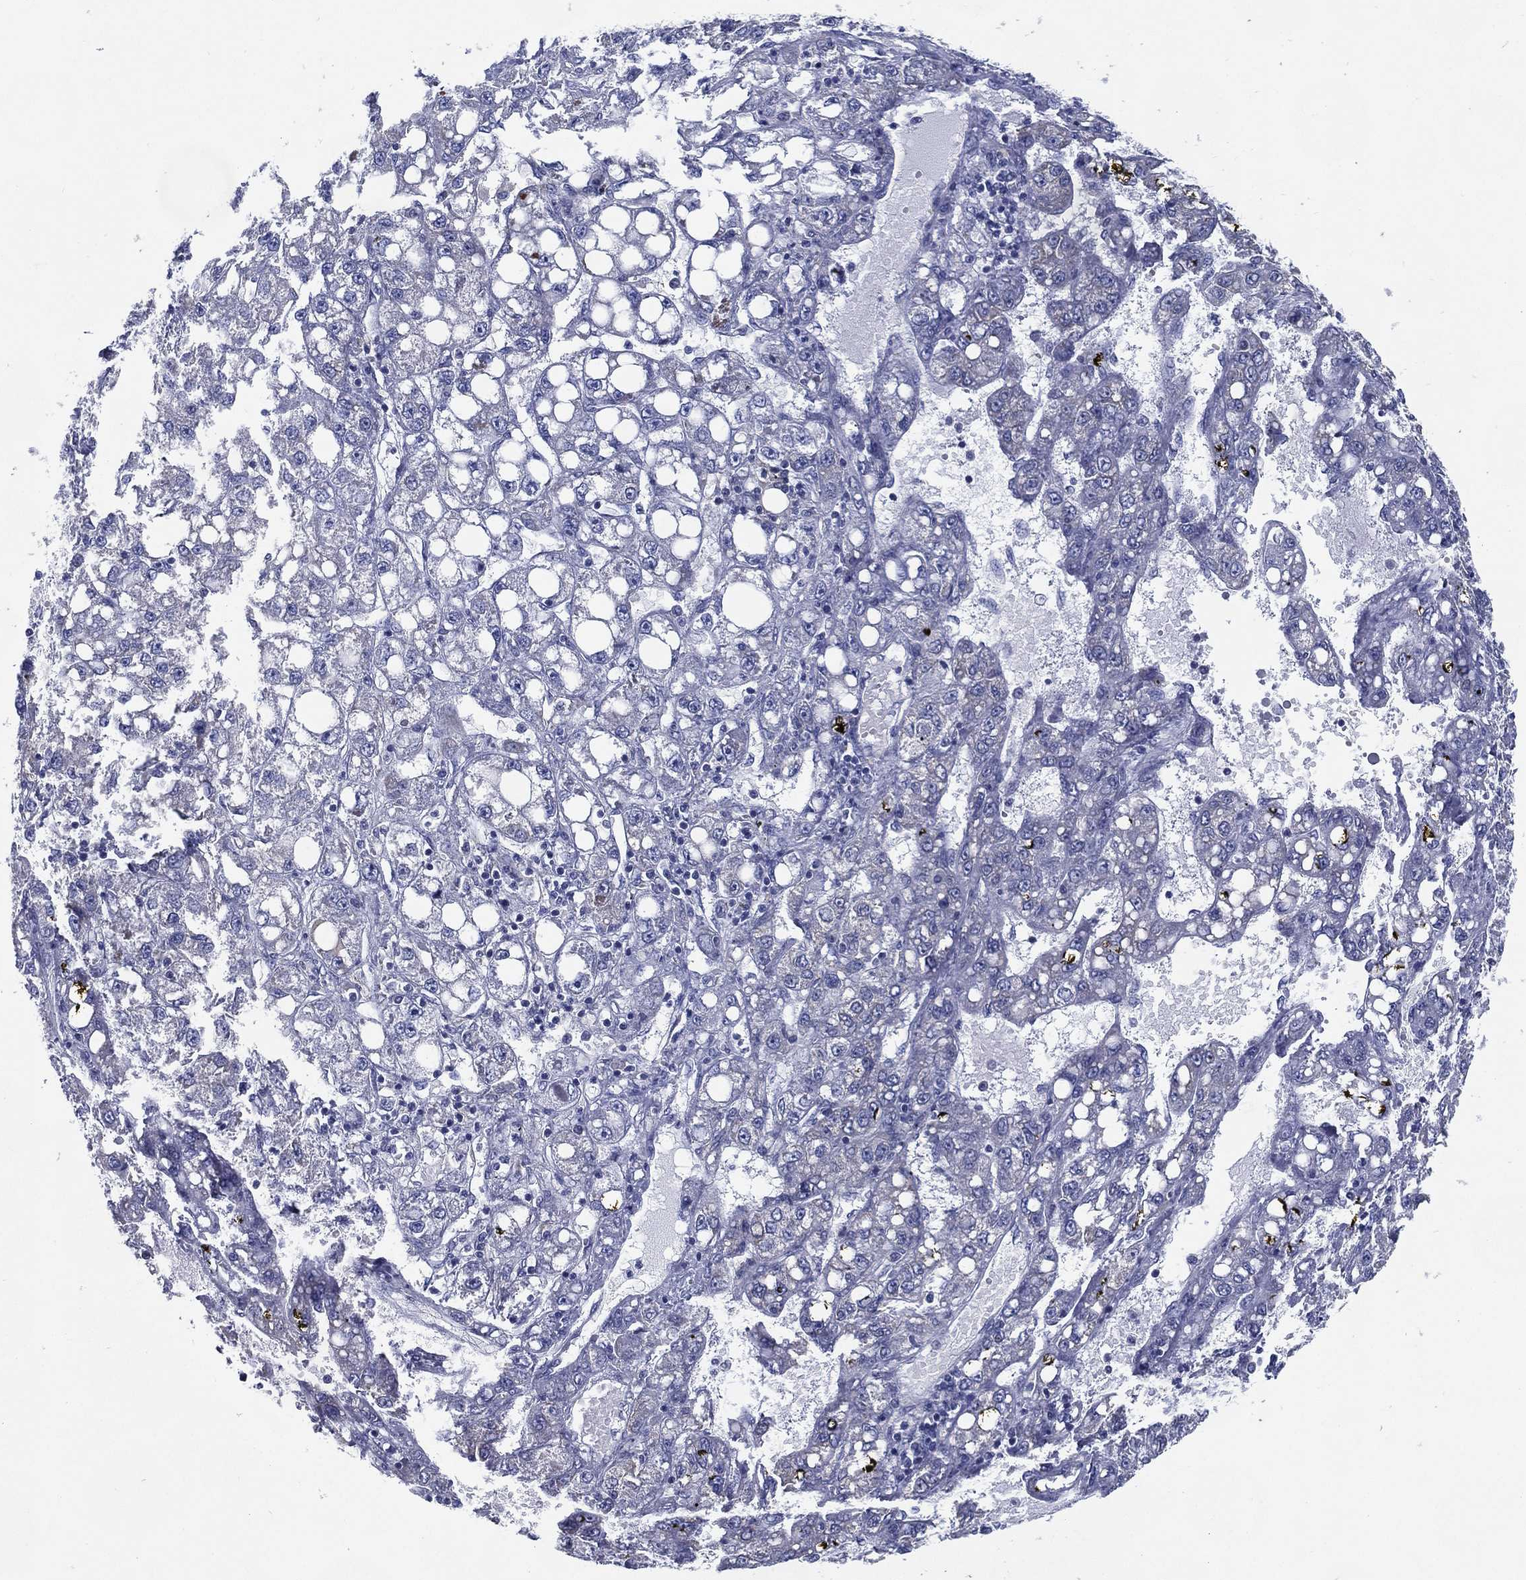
{"staining": {"intensity": "negative", "quantity": "none", "location": "none"}, "tissue": "liver cancer", "cell_type": "Tumor cells", "image_type": "cancer", "snomed": [{"axis": "morphology", "description": "Carcinoma, Hepatocellular, NOS"}, {"axis": "topography", "description": "Liver"}], "caption": "The immunohistochemistry image has no significant positivity in tumor cells of liver cancer (hepatocellular carcinoma) tissue.", "gene": "C19orf18", "patient": {"sex": "female", "age": 65}}